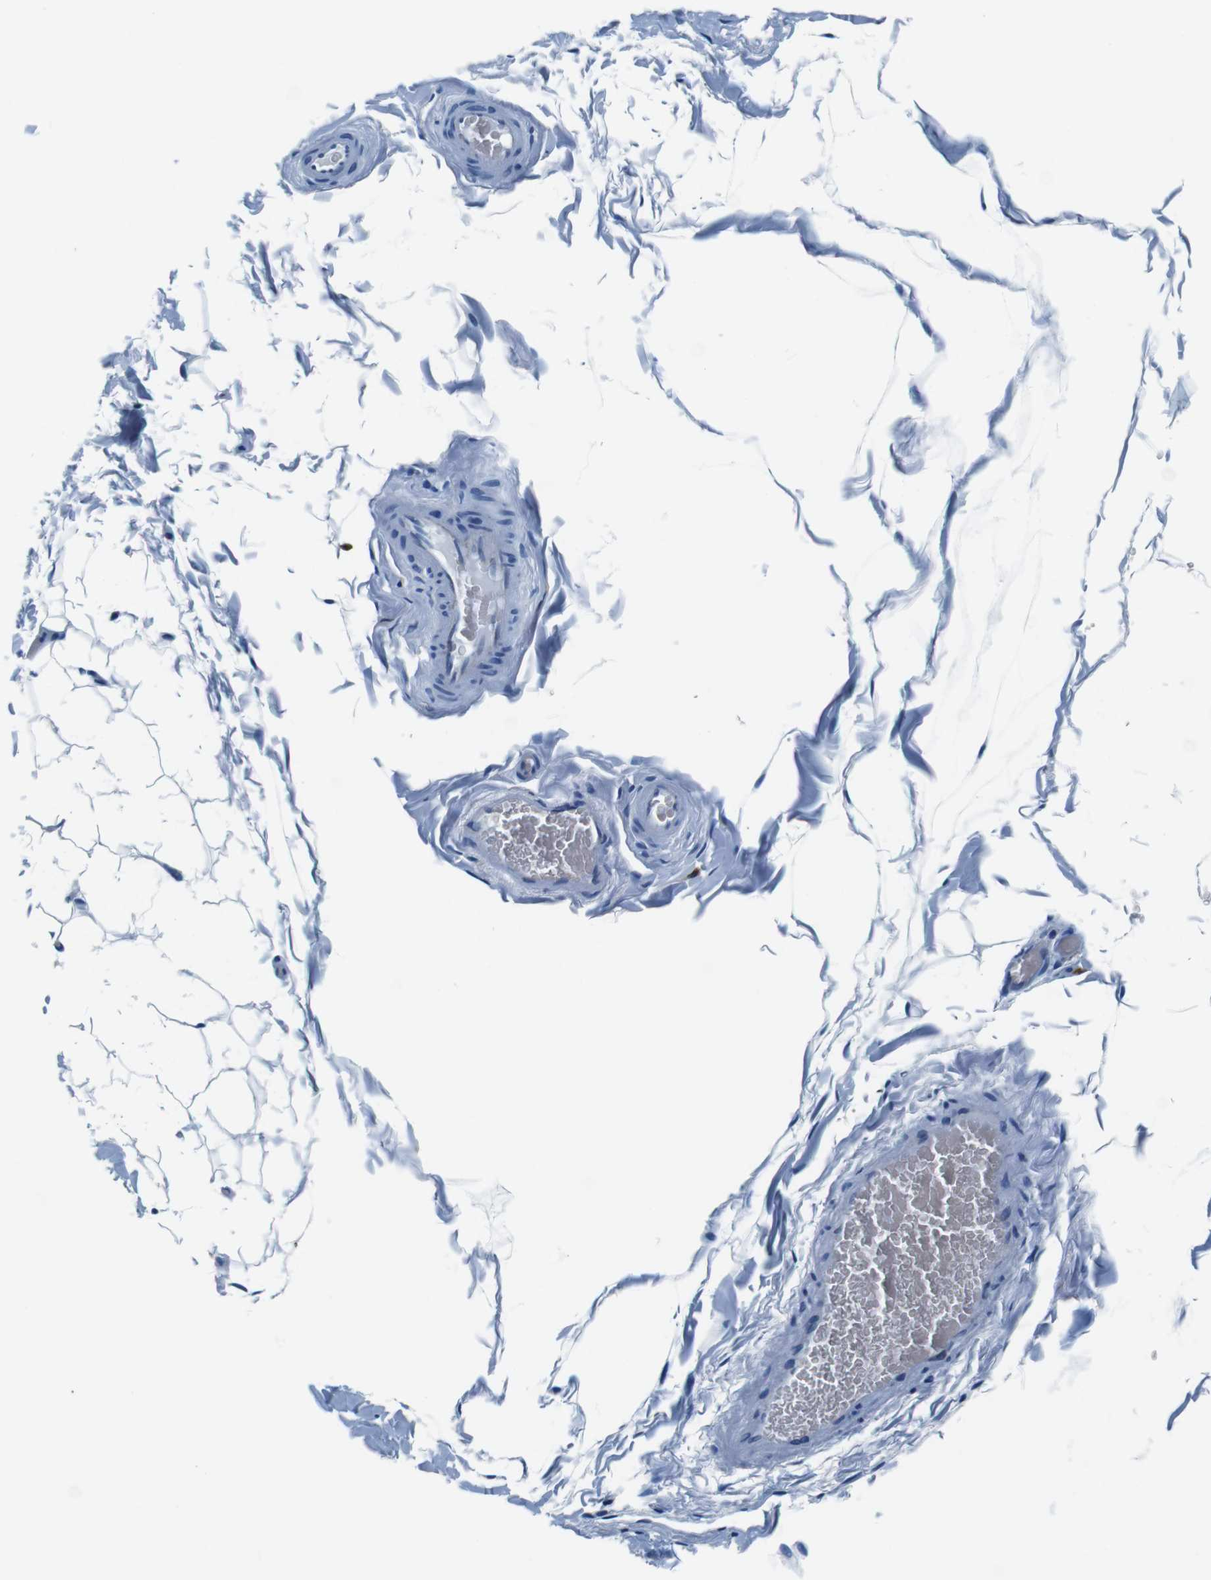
{"staining": {"intensity": "negative", "quantity": "none", "location": "none"}, "tissue": "adipose tissue", "cell_type": "Adipocytes", "image_type": "normal", "snomed": [{"axis": "morphology", "description": "Normal tissue, NOS"}, {"axis": "topography", "description": "Soft tissue"}], "caption": "Immunohistochemistry histopathology image of benign human adipose tissue stained for a protein (brown), which displays no positivity in adipocytes.", "gene": "HLA", "patient": {"sex": "male", "age": 26}}